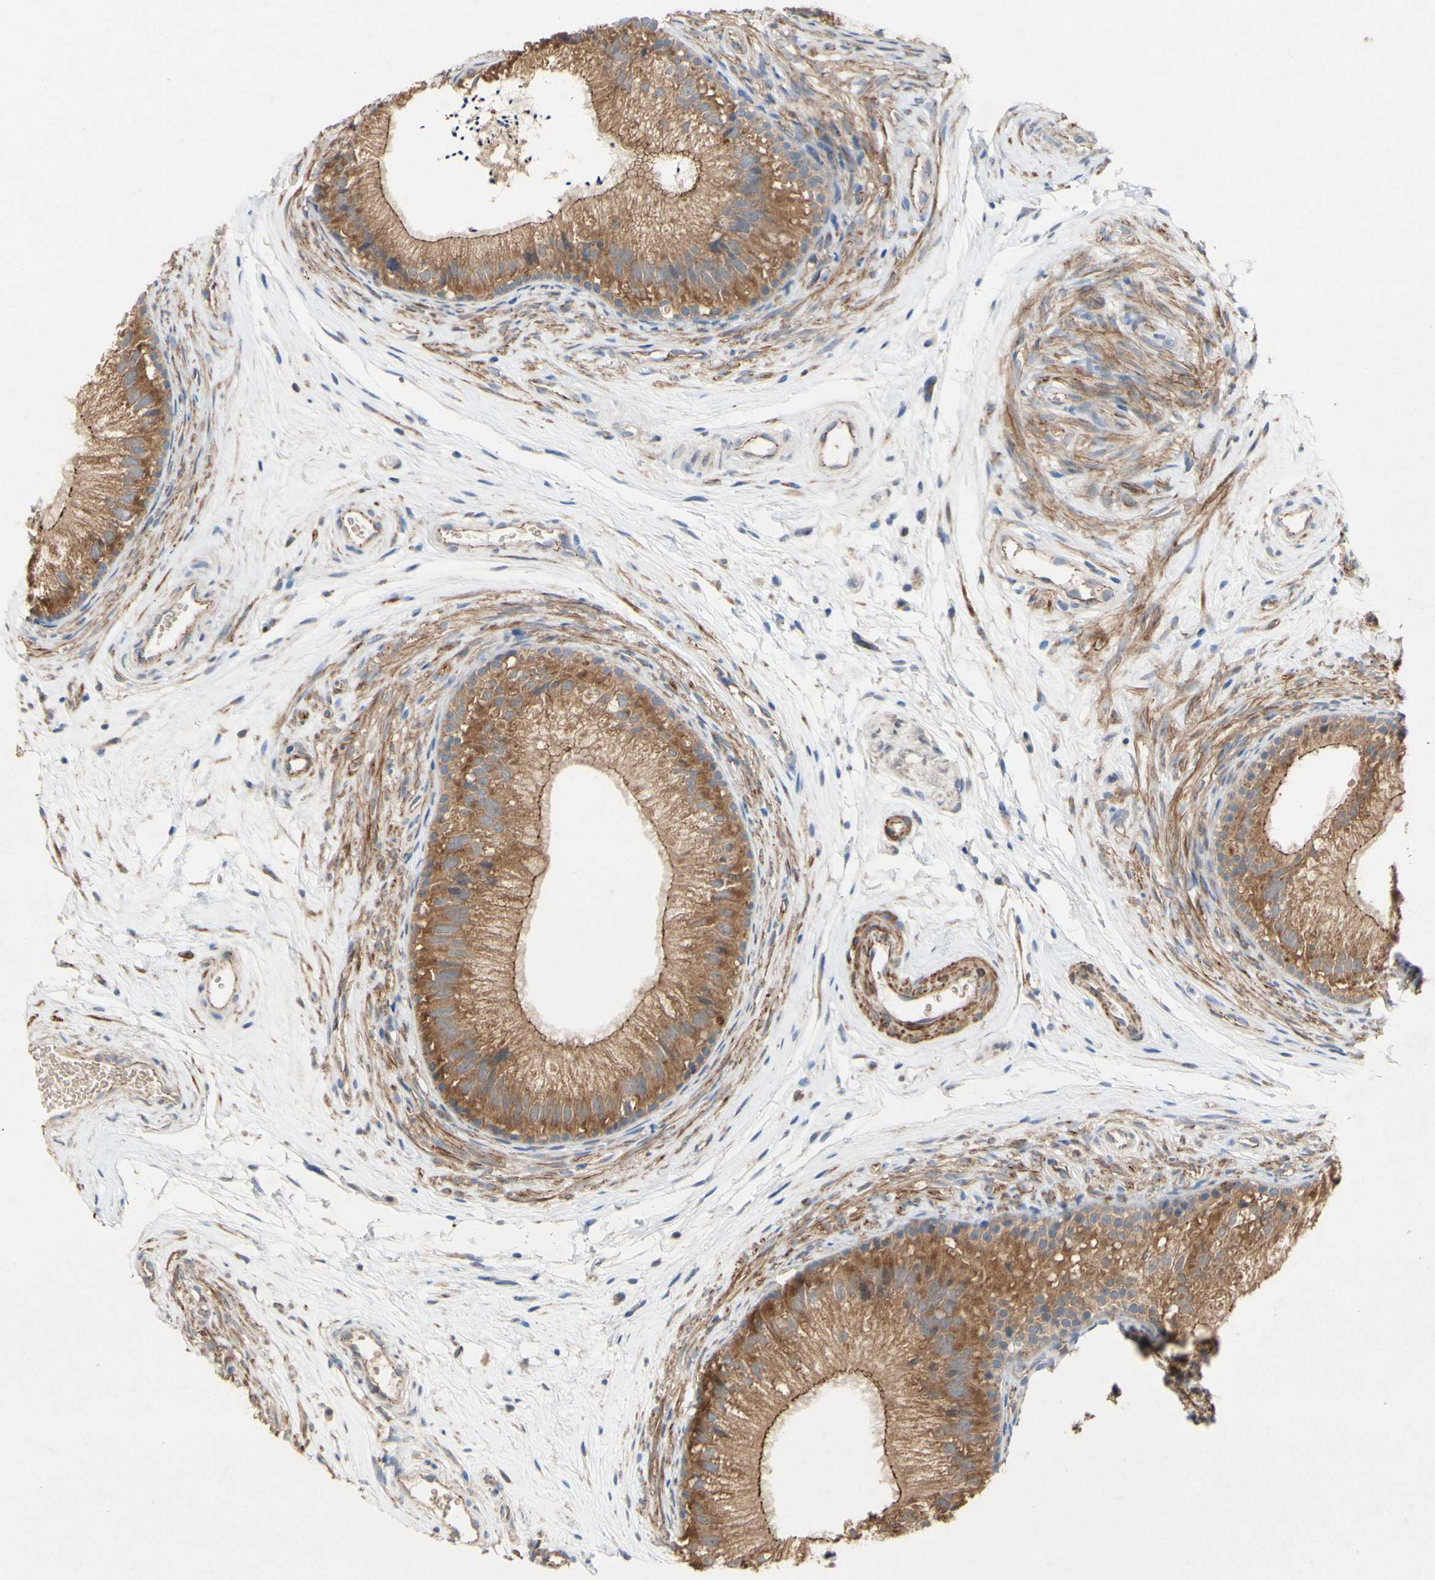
{"staining": {"intensity": "moderate", "quantity": ">75%", "location": "cytoplasmic/membranous"}, "tissue": "epididymis", "cell_type": "Glandular cells", "image_type": "normal", "snomed": [{"axis": "morphology", "description": "Normal tissue, NOS"}, {"axis": "topography", "description": "Epididymis"}], "caption": "Epididymis stained with a brown dye reveals moderate cytoplasmic/membranous positive expression in about >75% of glandular cells.", "gene": "PDGFB", "patient": {"sex": "male", "age": 56}}